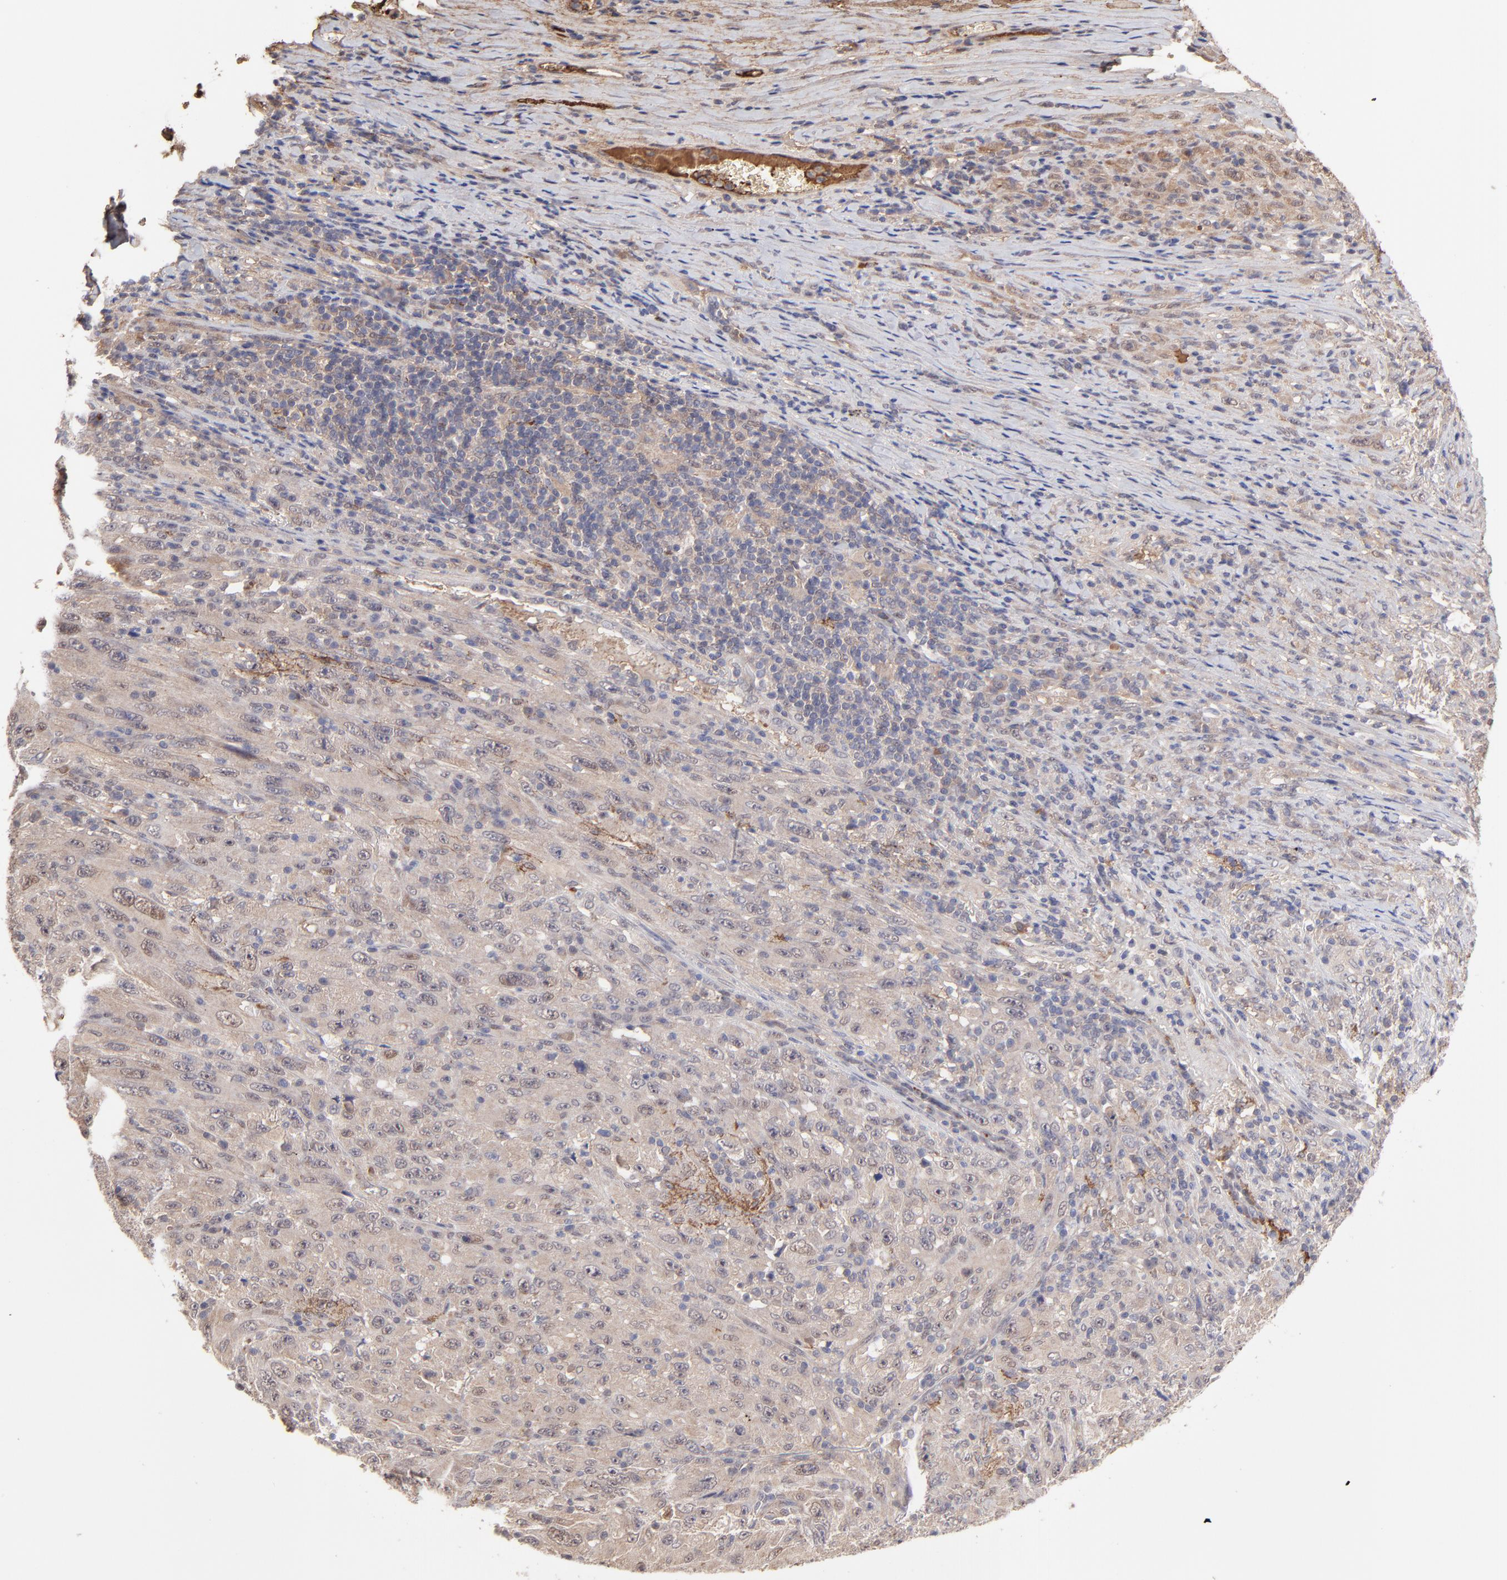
{"staining": {"intensity": "weak", "quantity": ">75%", "location": "cytoplasmic/membranous,nuclear"}, "tissue": "melanoma", "cell_type": "Tumor cells", "image_type": "cancer", "snomed": [{"axis": "morphology", "description": "Malignant melanoma, Metastatic site"}, {"axis": "topography", "description": "Skin"}], "caption": "An IHC image of neoplastic tissue is shown. Protein staining in brown highlights weak cytoplasmic/membranous and nuclear positivity in melanoma within tumor cells.", "gene": "PSMD14", "patient": {"sex": "female", "age": 56}}